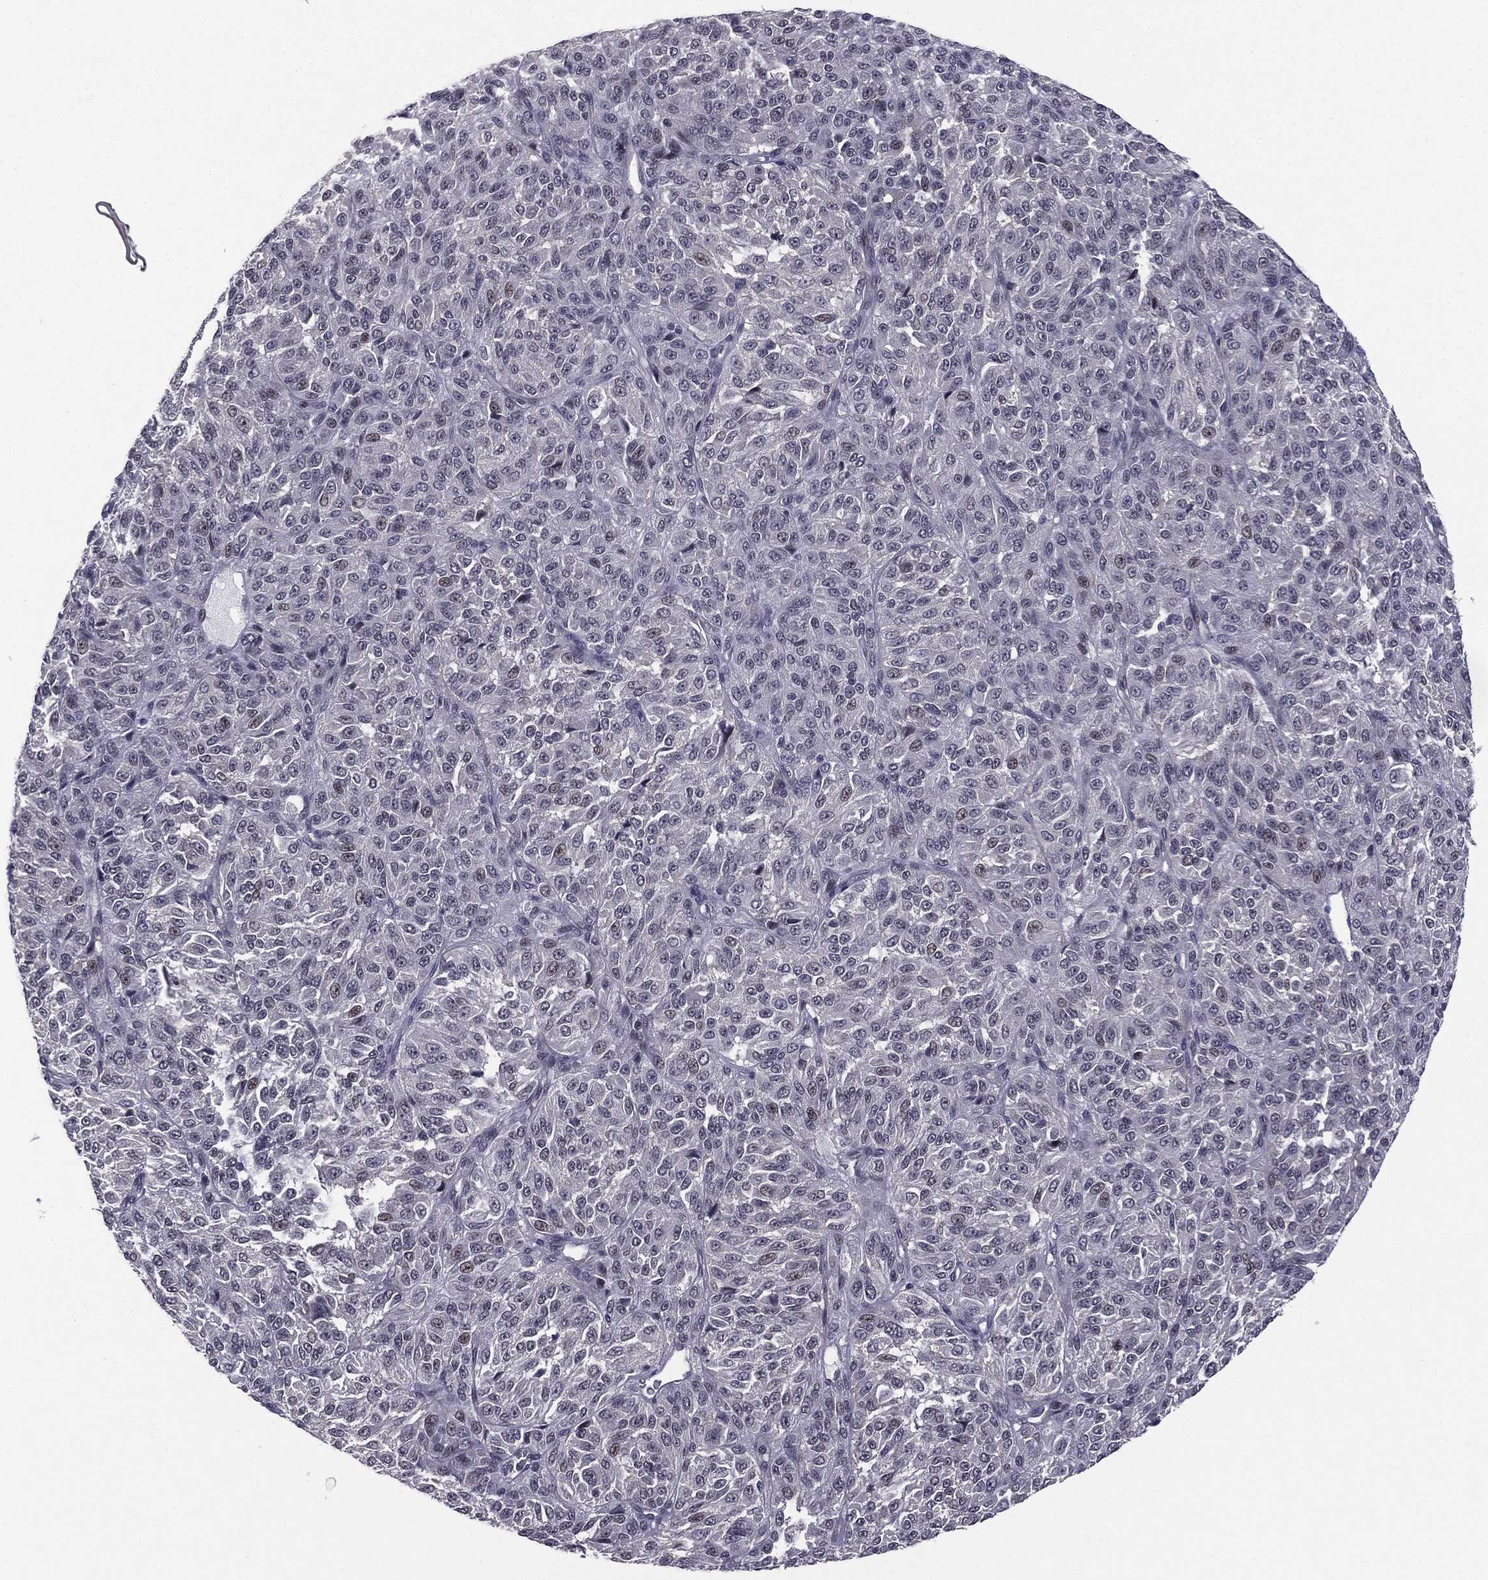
{"staining": {"intensity": "negative", "quantity": "none", "location": "none"}, "tissue": "melanoma", "cell_type": "Tumor cells", "image_type": "cancer", "snomed": [{"axis": "morphology", "description": "Malignant melanoma, Metastatic site"}, {"axis": "topography", "description": "Brain"}], "caption": "Immunohistochemistry (IHC) photomicrograph of neoplastic tissue: human melanoma stained with DAB (3,3'-diaminobenzidine) displays no significant protein expression in tumor cells. (Stains: DAB IHC with hematoxylin counter stain, Microscopy: brightfield microscopy at high magnification).", "gene": "ACTRT2", "patient": {"sex": "female", "age": 56}}